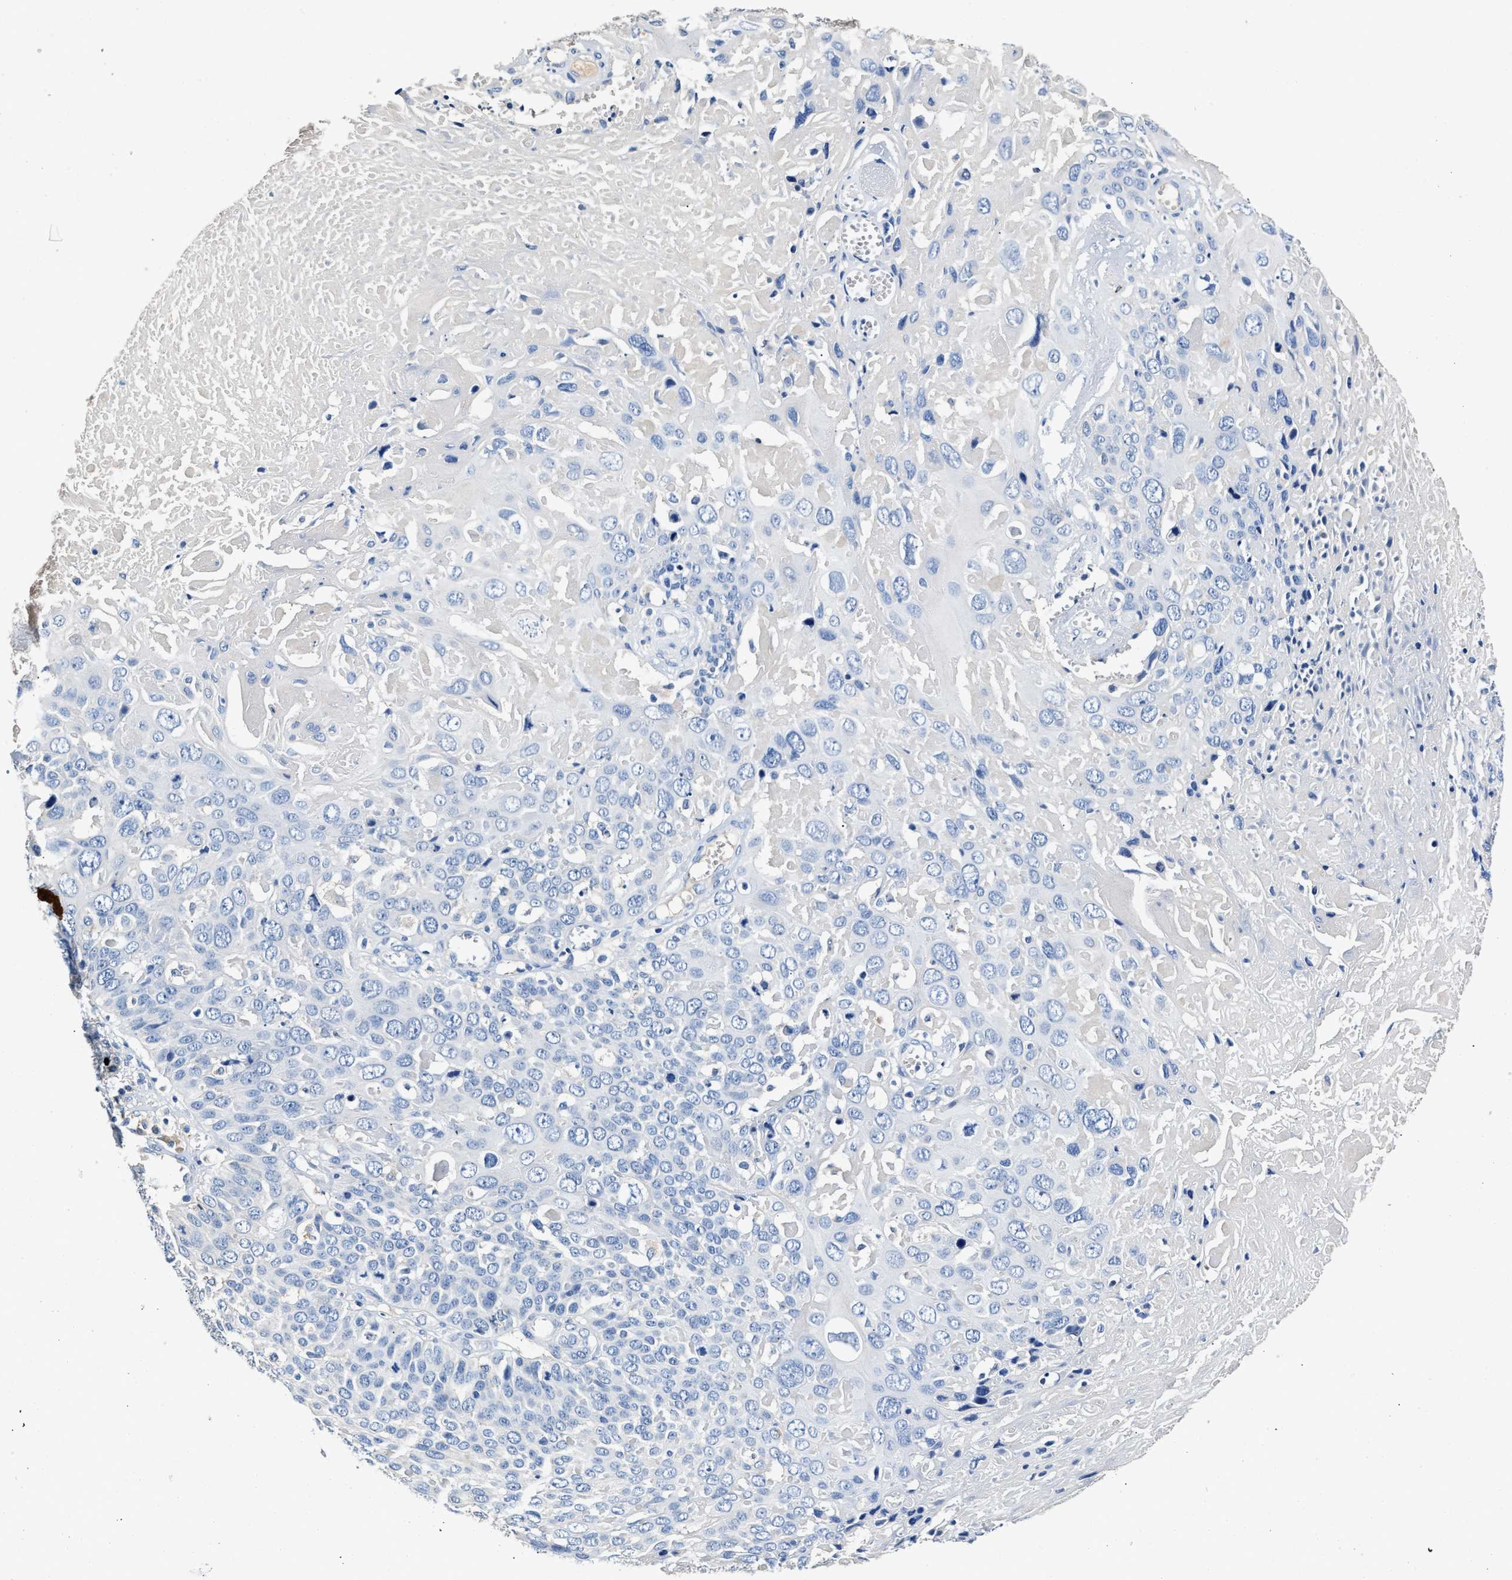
{"staining": {"intensity": "negative", "quantity": "none", "location": "none"}, "tissue": "cervical cancer", "cell_type": "Tumor cells", "image_type": "cancer", "snomed": [{"axis": "morphology", "description": "Squamous cell carcinoma, NOS"}, {"axis": "topography", "description": "Cervix"}], "caption": "The histopathology image shows no significant positivity in tumor cells of cervical squamous cell carcinoma.", "gene": "SLCO2B1", "patient": {"sex": "female", "age": 74}}